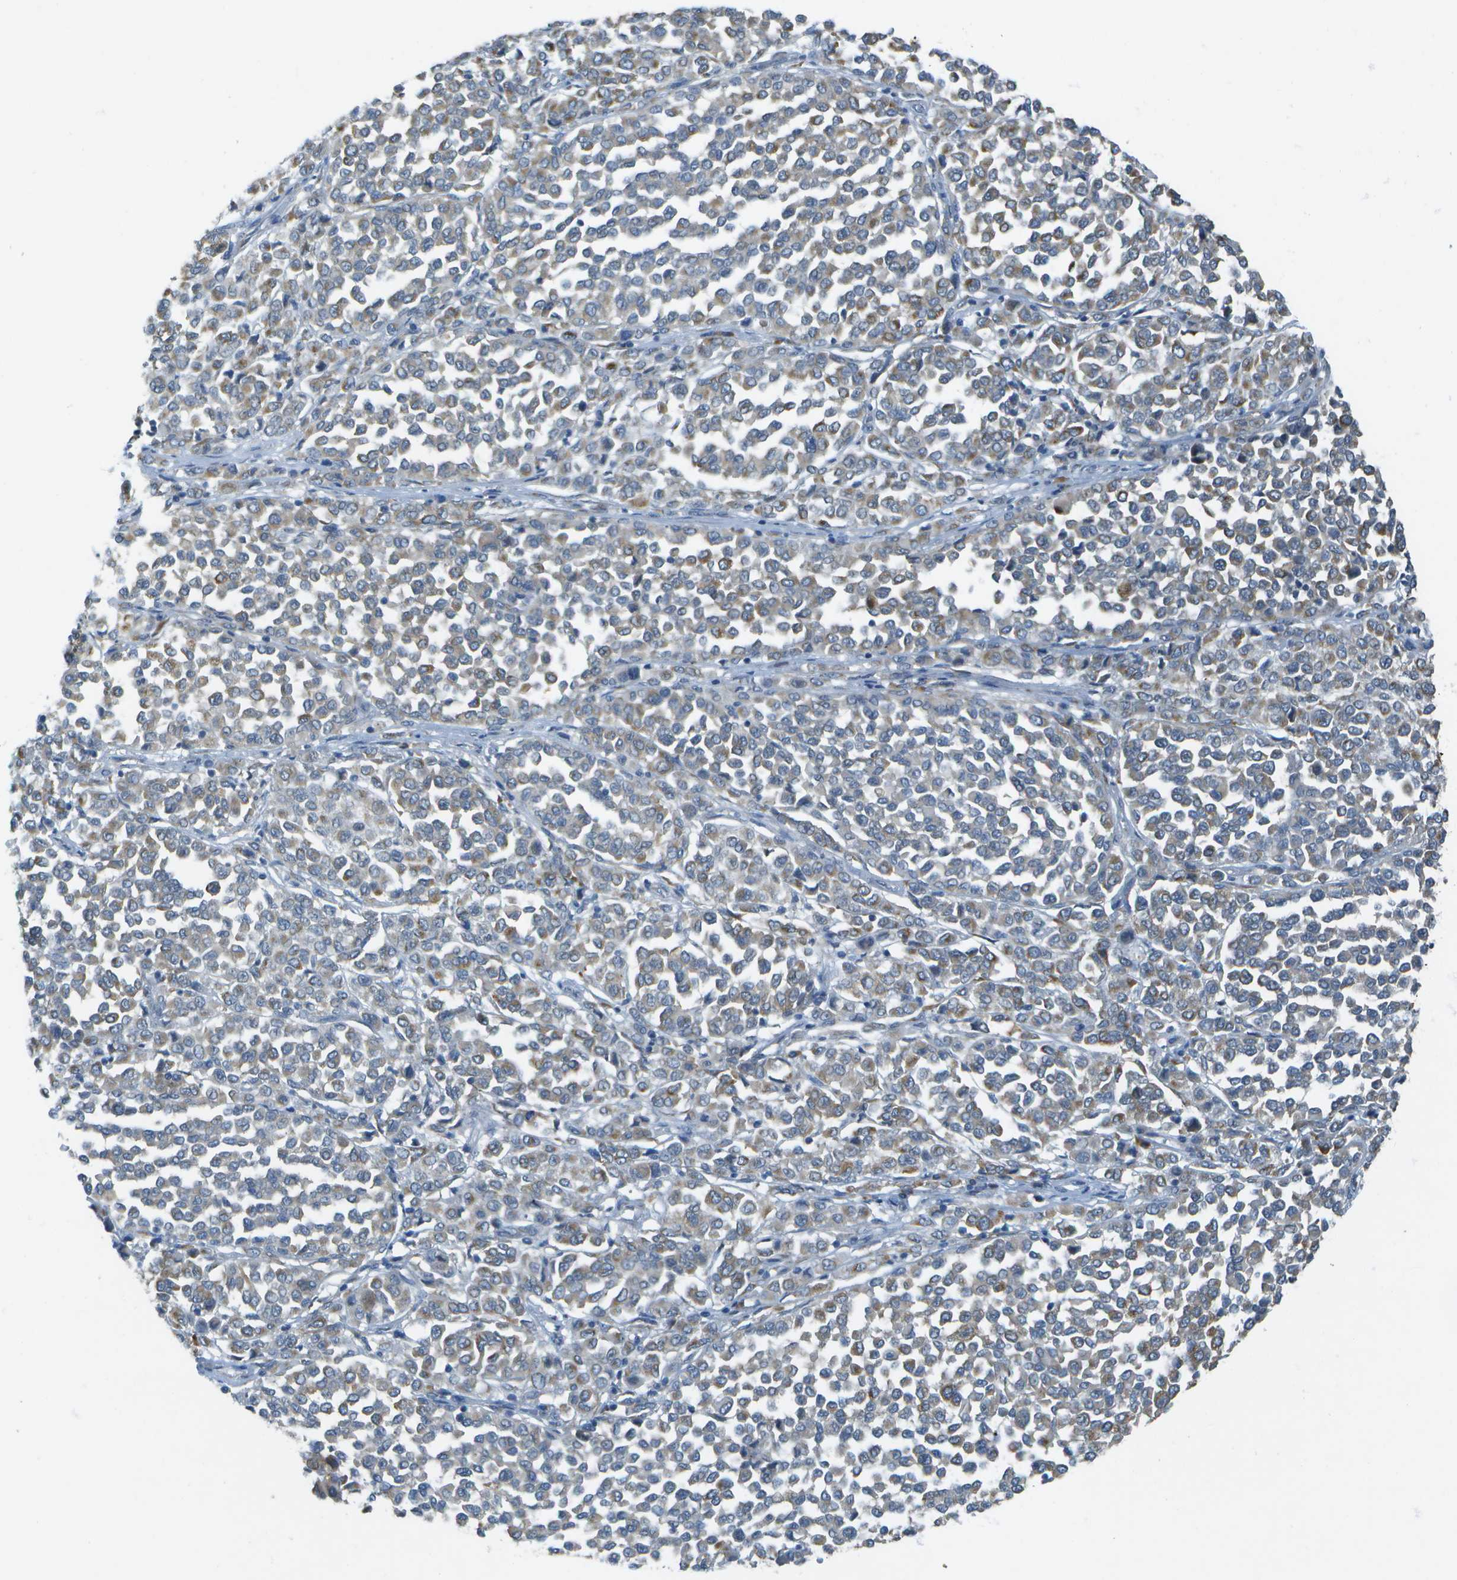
{"staining": {"intensity": "weak", "quantity": ">75%", "location": "cytoplasmic/membranous"}, "tissue": "melanoma", "cell_type": "Tumor cells", "image_type": "cancer", "snomed": [{"axis": "morphology", "description": "Malignant melanoma, Metastatic site"}, {"axis": "topography", "description": "Pancreas"}], "caption": "High-magnification brightfield microscopy of melanoma stained with DAB (3,3'-diaminobenzidine) (brown) and counterstained with hematoxylin (blue). tumor cells exhibit weak cytoplasmic/membranous staining is identified in about>75% of cells. (DAB (3,3'-diaminobenzidine) IHC, brown staining for protein, blue staining for nuclei).", "gene": "KCTD3", "patient": {"sex": "female", "age": 30}}